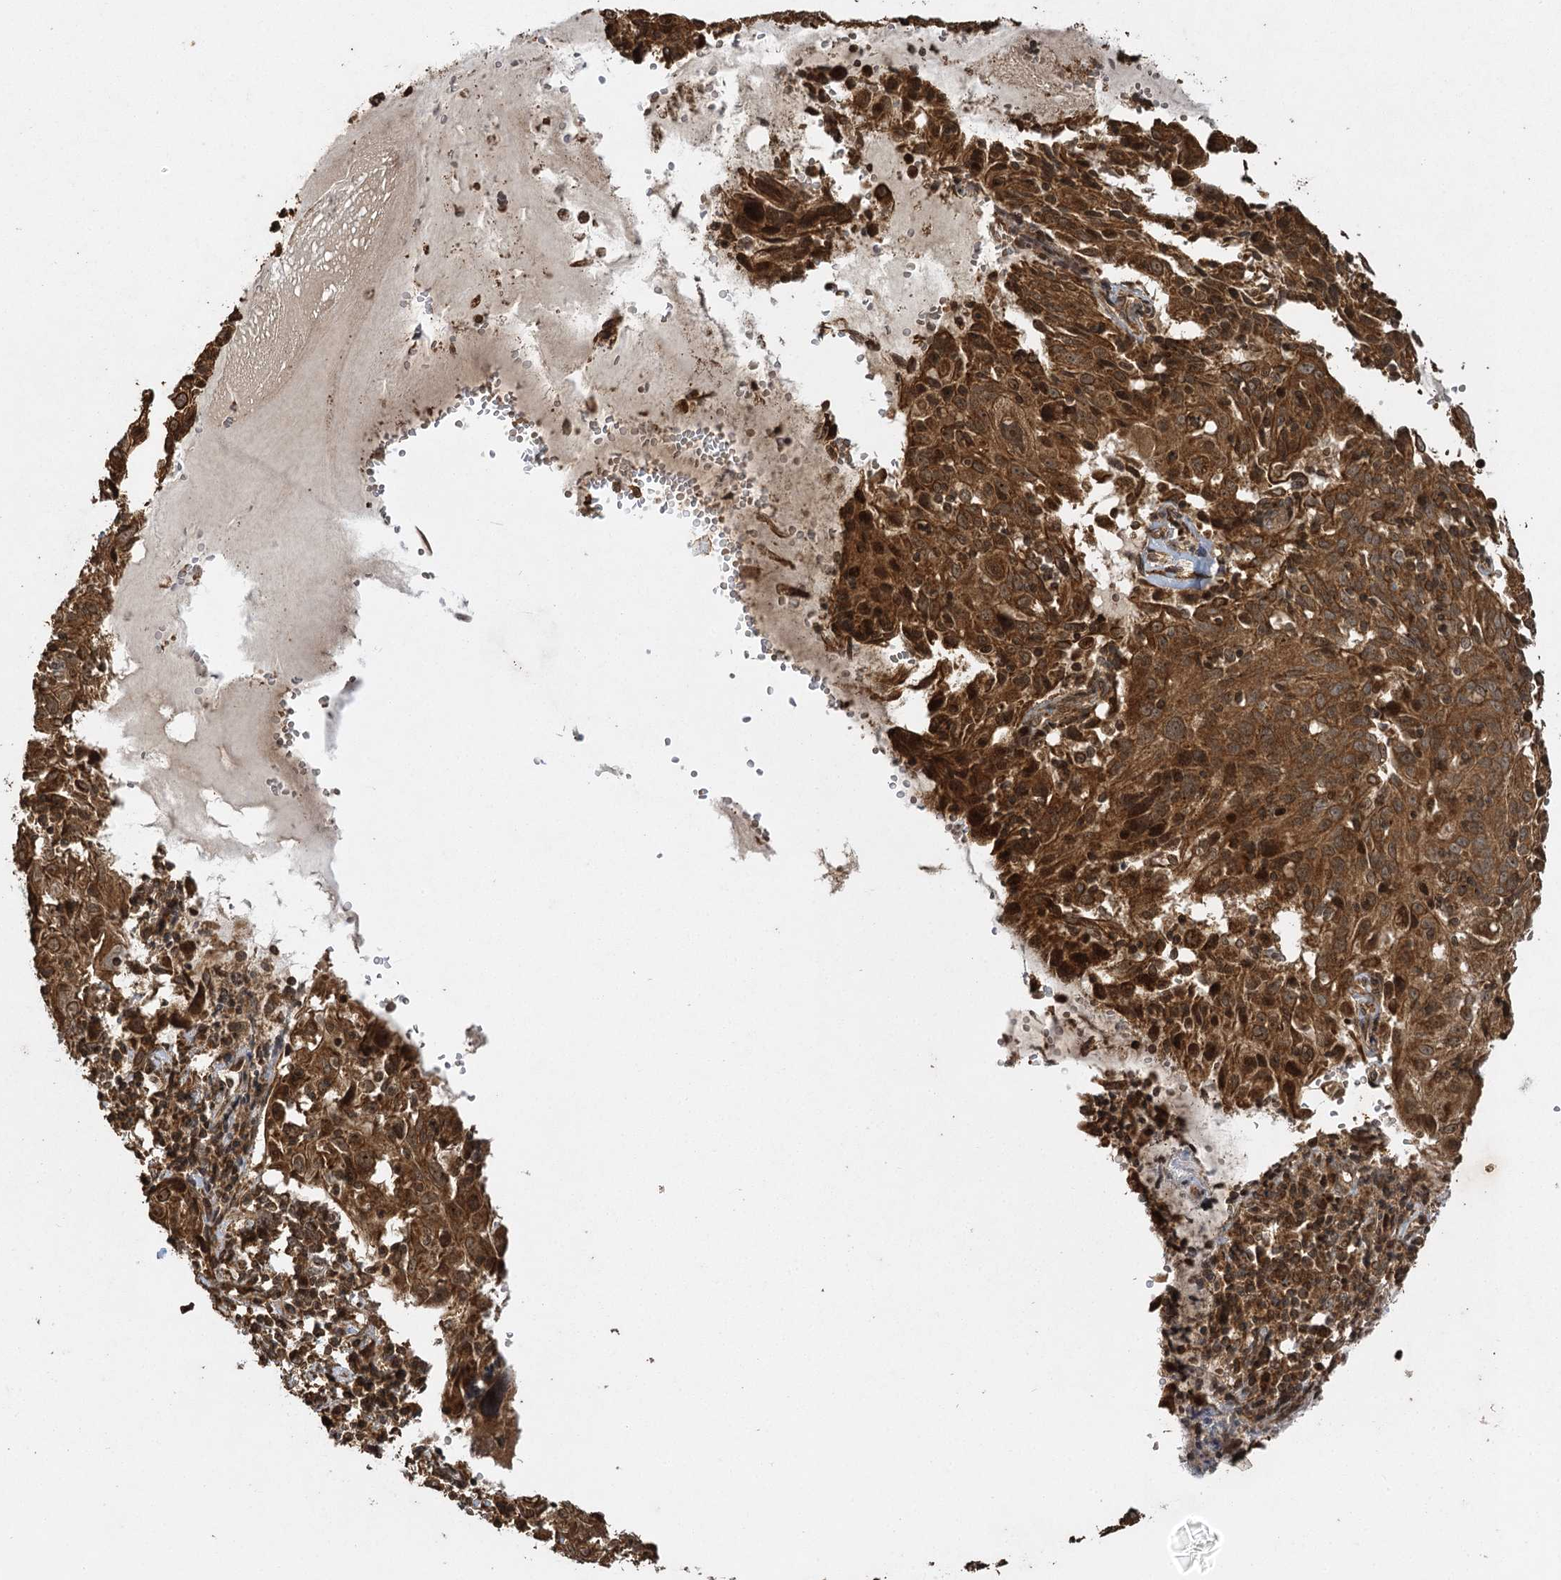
{"staining": {"intensity": "strong", "quantity": ">75%", "location": "cytoplasmic/membranous,nuclear"}, "tissue": "cervical cancer", "cell_type": "Tumor cells", "image_type": "cancer", "snomed": [{"axis": "morphology", "description": "Squamous cell carcinoma, NOS"}, {"axis": "topography", "description": "Cervix"}], "caption": "Tumor cells display high levels of strong cytoplasmic/membranous and nuclear staining in about >75% of cells in human cervical cancer (squamous cell carcinoma).", "gene": "IL11RA", "patient": {"sex": "female", "age": 31}}